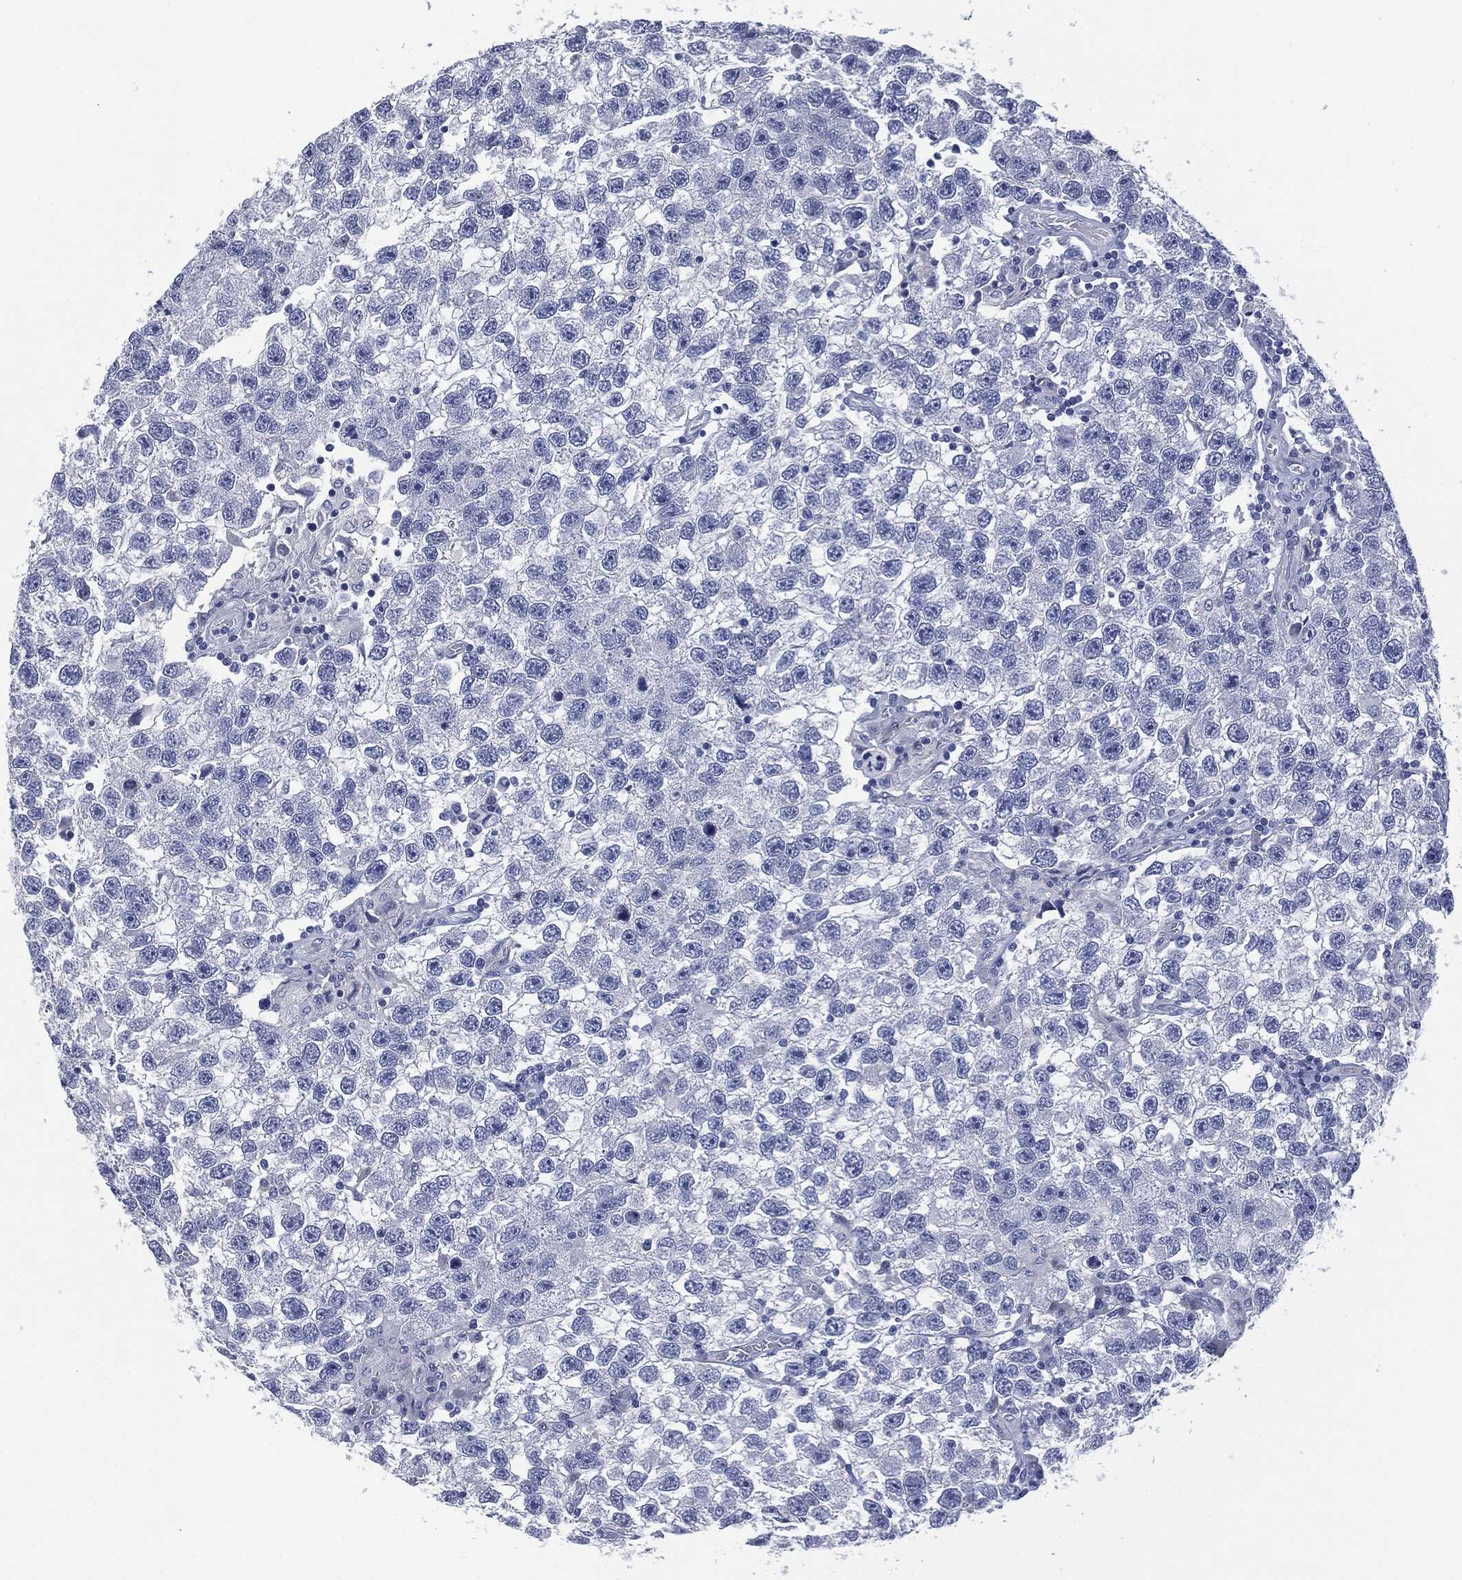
{"staining": {"intensity": "negative", "quantity": "none", "location": "none"}, "tissue": "testis cancer", "cell_type": "Tumor cells", "image_type": "cancer", "snomed": [{"axis": "morphology", "description": "Seminoma, NOS"}, {"axis": "topography", "description": "Testis"}], "caption": "High power microscopy micrograph of an immunohistochemistry (IHC) image of testis seminoma, revealing no significant staining in tumor cells.", "gene": "MUC16", "patient": {"sex": "male", "age": 26}}